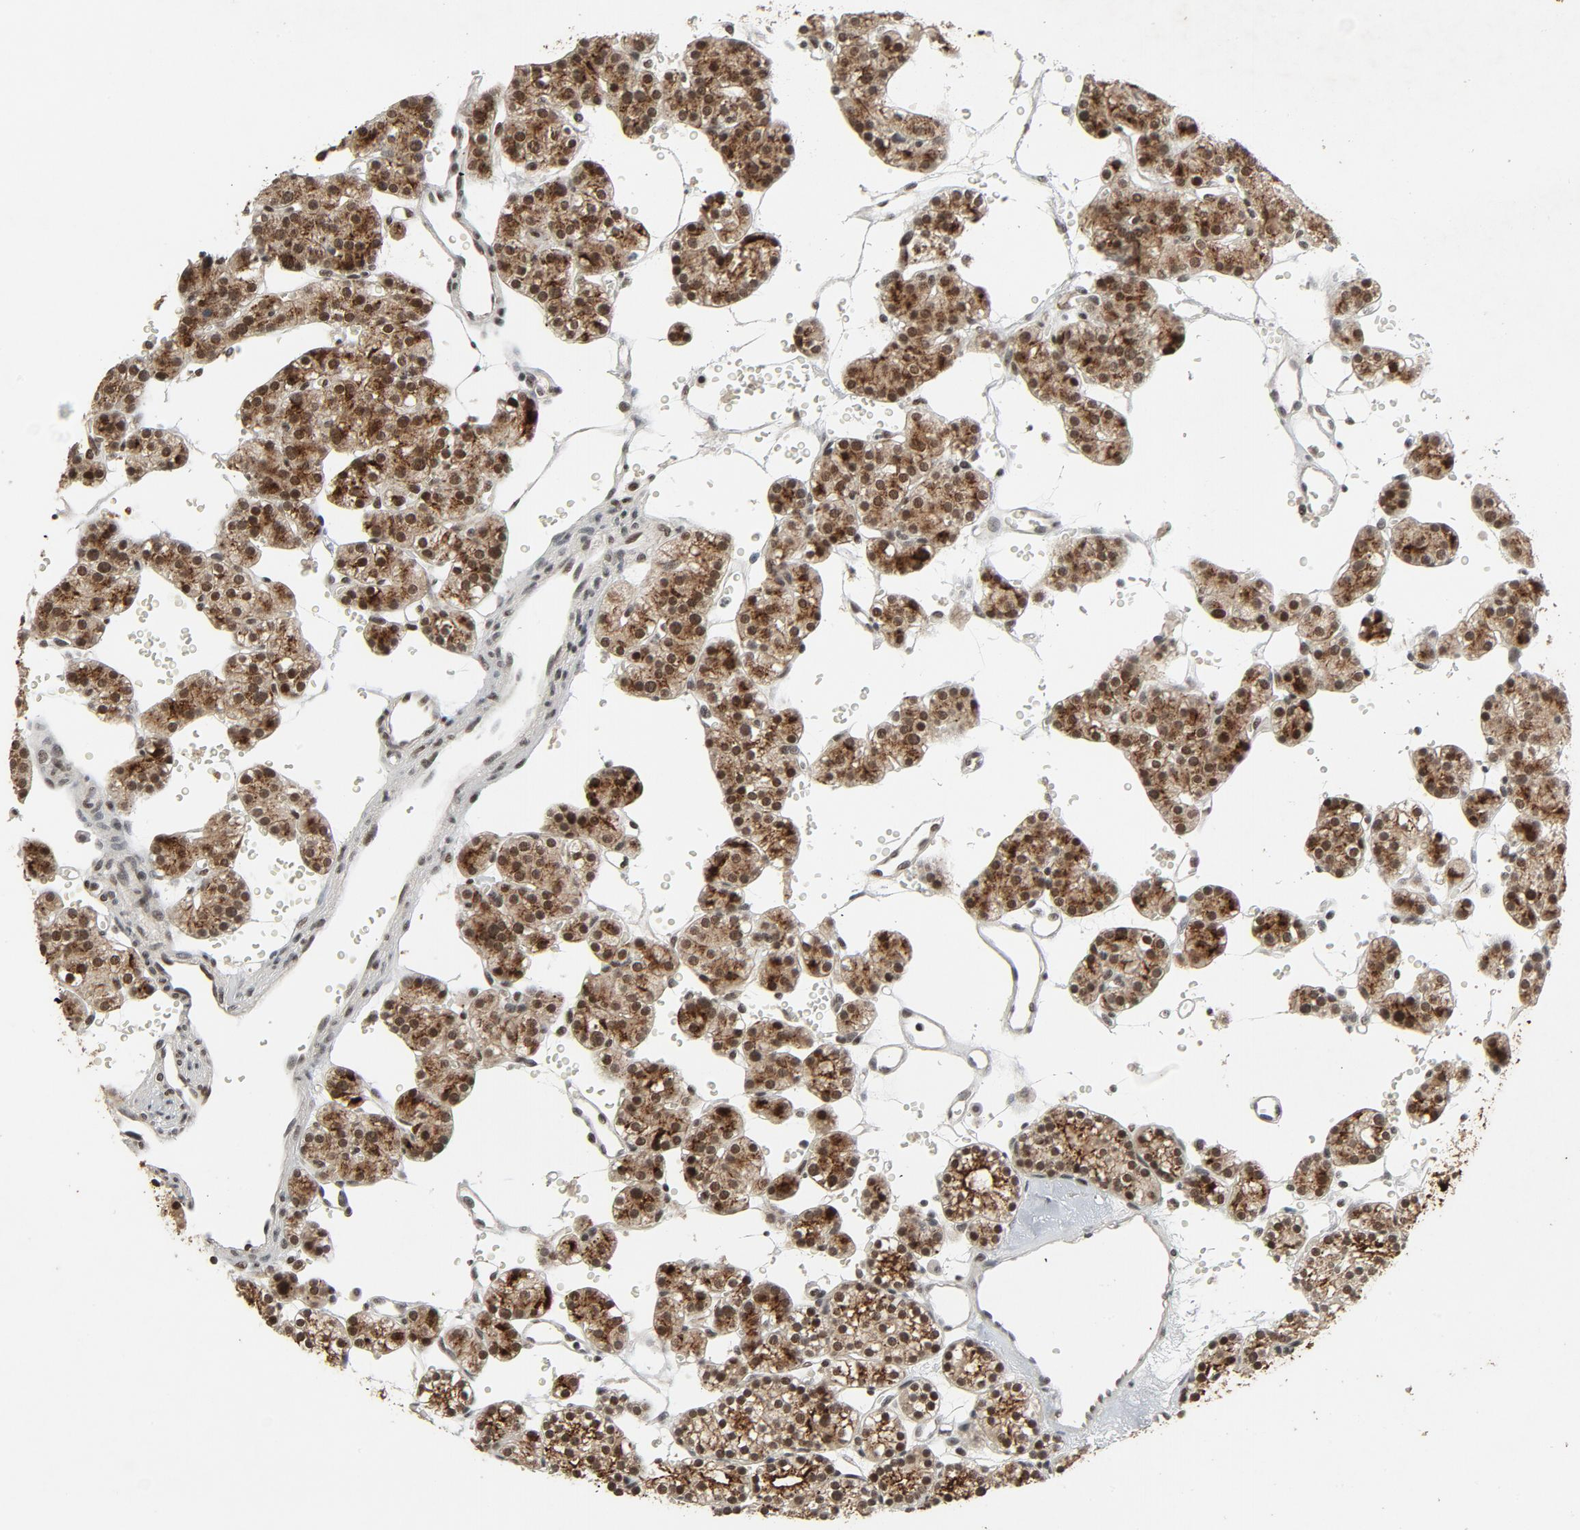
{"staining": {"intensity": "strong", "quantity": ">75%", "location": "cytoplasmic/membranous,nuclear"}, "tissue": "parathyroid gland", "cell_type": "Glandular cells", "image_type": "normal", "snomed": [{"axis": "morphology", "description": "Normal tissue, NOS"}, {"axis": "topography", "description": "Parathyroid gland"}], "caption": "Immunohistochemistry (IHC) staining of normal parathyroid gland, which reveals high levels of strong cytoplasmic/membranous,nuclear positivity in about >75% of glandular cells indicating strong cytoplasmic/membranous,nuclear protein expression. The staining was performed using DAB (3,3'-diaminobenzidine) (brown) for protein detection and nuclei were counterstained in hematoxylin (blue).", "gene": "SMARCD1", "patient": {"sex": "female", "age": 64}}